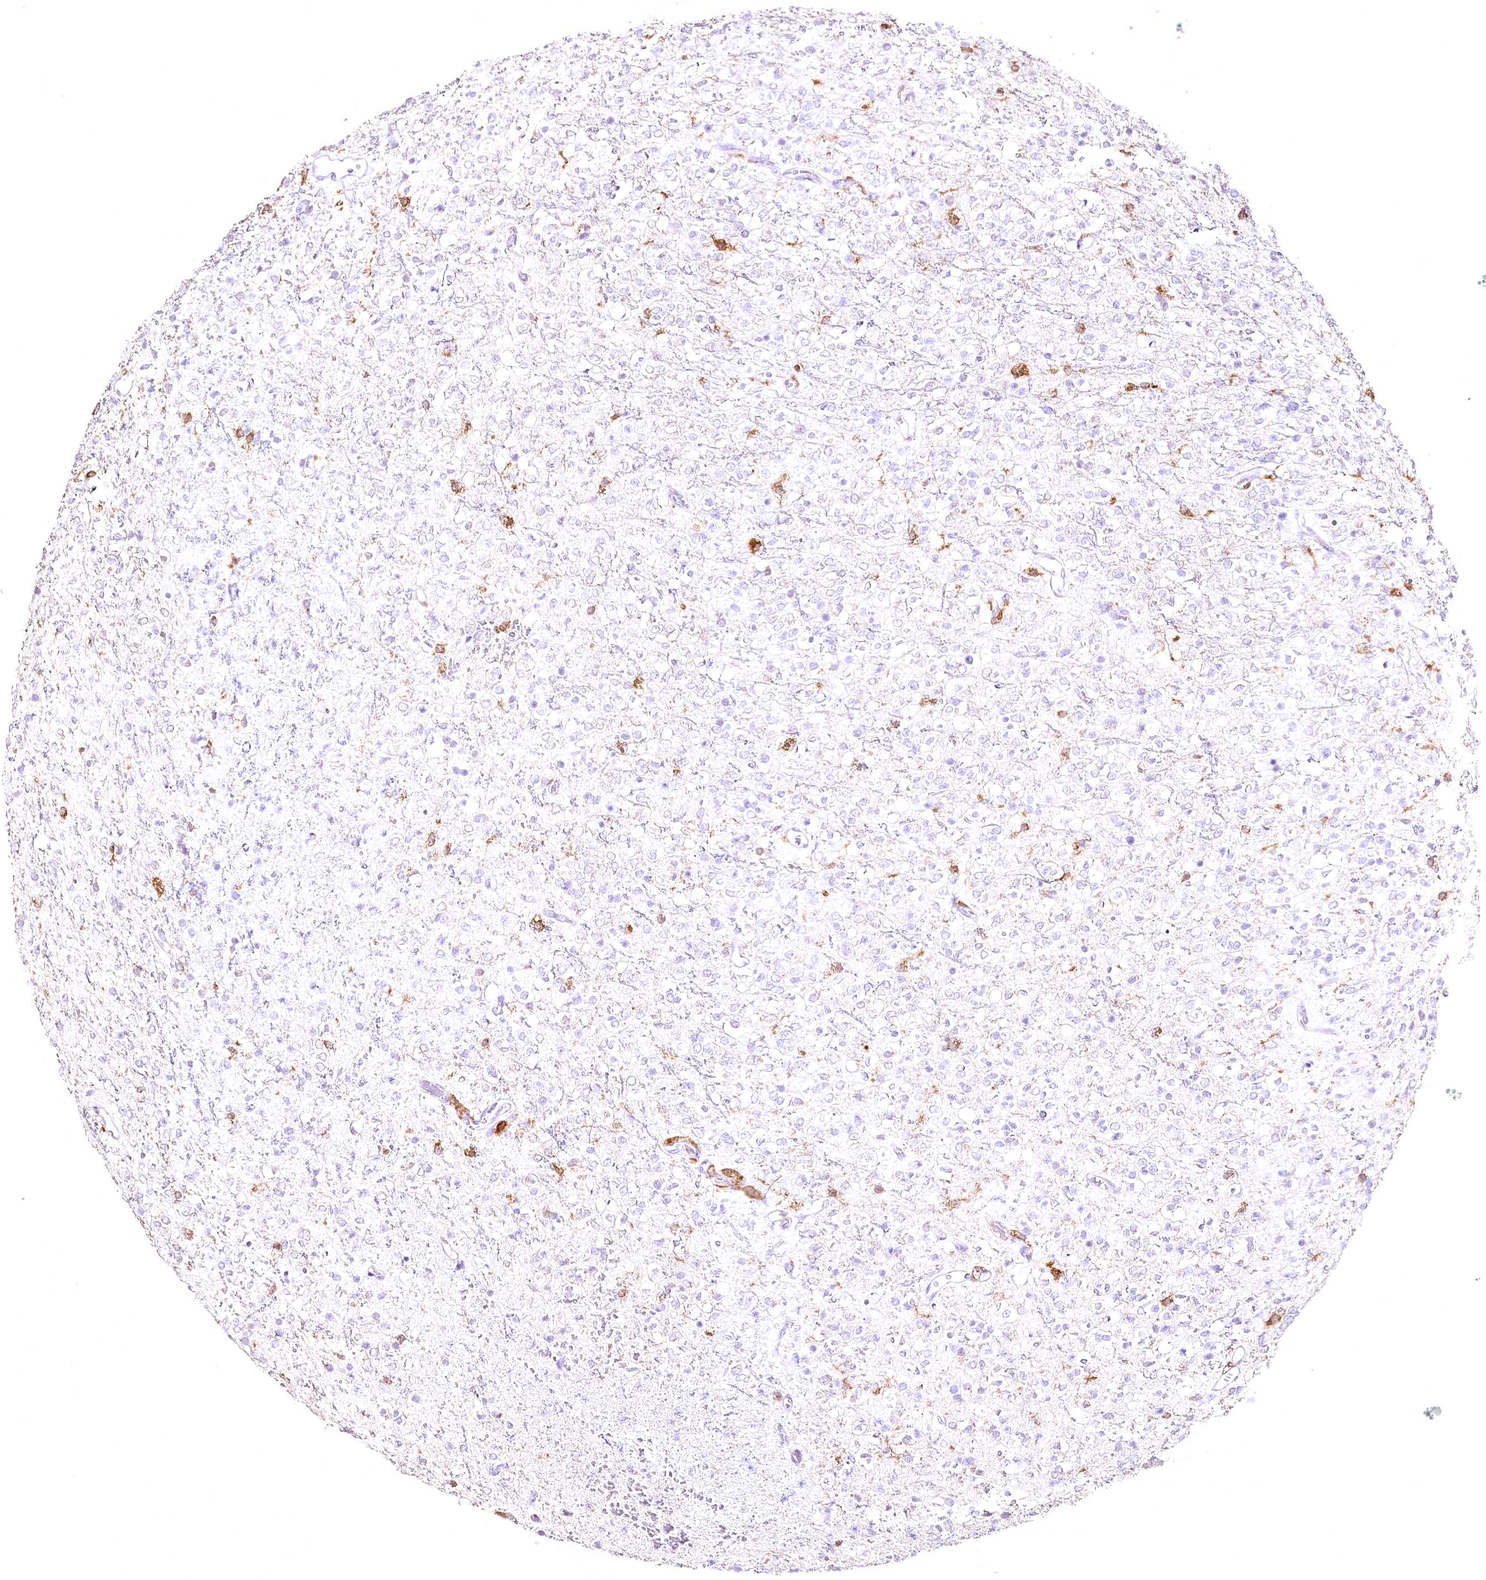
{"staining": {"intensity": "negative", "quantity": "none", "location": "none"}, "tissue": "glioma", "cell_type": "Tumor cells", "image_type": "cancer", "snomed": [{"axis": "morphology", "description": "Glioma, malignant, High grade"}, {"axis": "topography", "description": "Brain"}], "caption": "DAB (3,3'-diaminobenzidine) immunohistochemical staining of human high-grade glioma (malignant) reveals no significant expression in tumor cells. The staining was performed using DAB (3,3'-diaminobenzidine) to visualize the protein expression in brown, while the nuclei were stained in blue with hematoxylin (Magnification: 20x).", "gene": "DOCK2", "patient": {"sex": "male", "age": 34}}